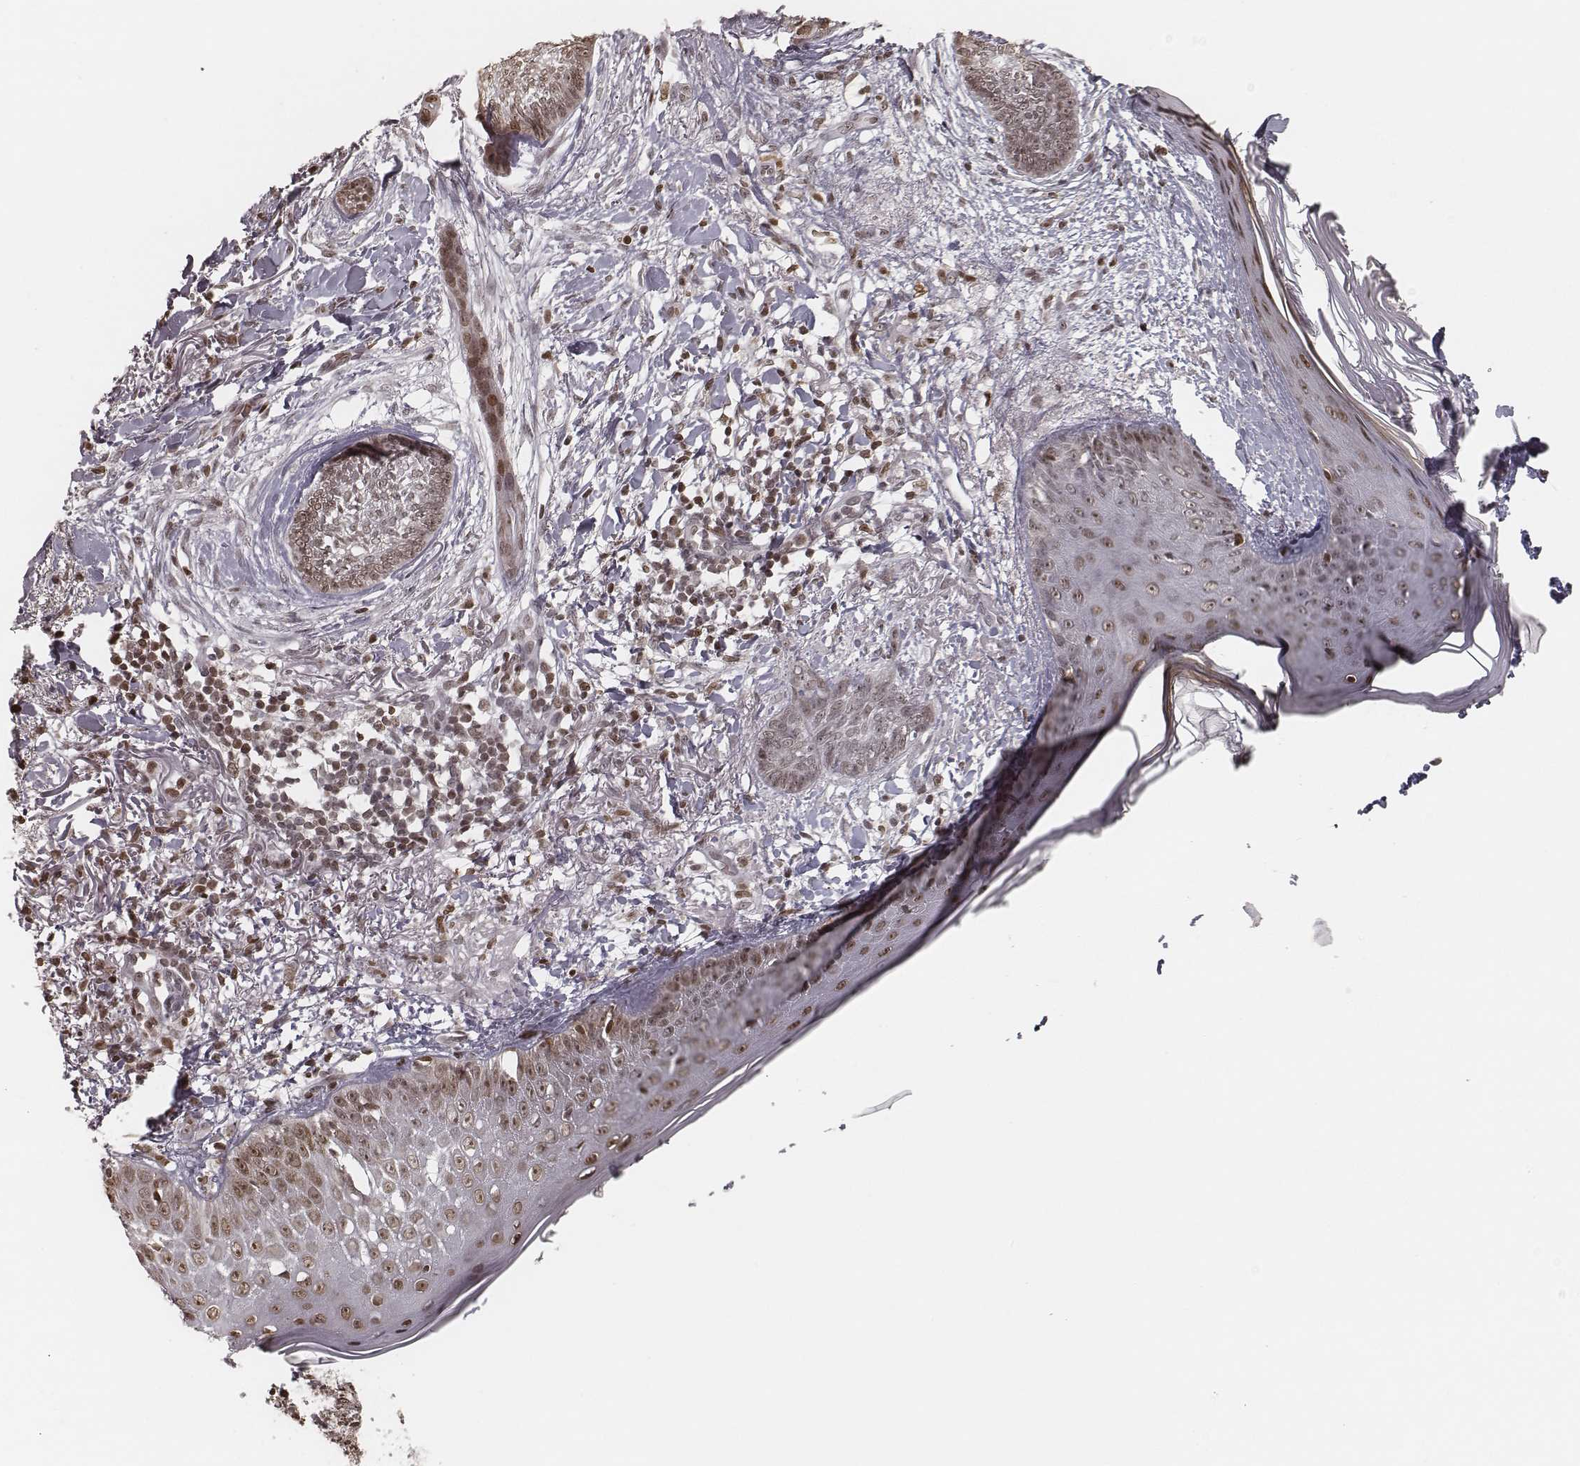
{"staining": {"intensity": "weak", "quantity": ">75%", "location": "nuclear"}, "tissue": "skin cancer", "cell_type": "Tumor cells", "image_type": "cancer", "snomed": [{"axis": "morphology", "description": "Normal tissue, NOS"}, {"axis": "morphology", "description": "Basal cell carcinoma"}, {"axis": "topography", "description": "Skin"}], "caption": "About >75% of tumor cells in skin cancer (basal cell carcinoma) show weak nuclear protein staining as visualized by brown immunohistochemical staining.", "gene": "HMGA2", "patient": {"sex": "male", "age": 84}}